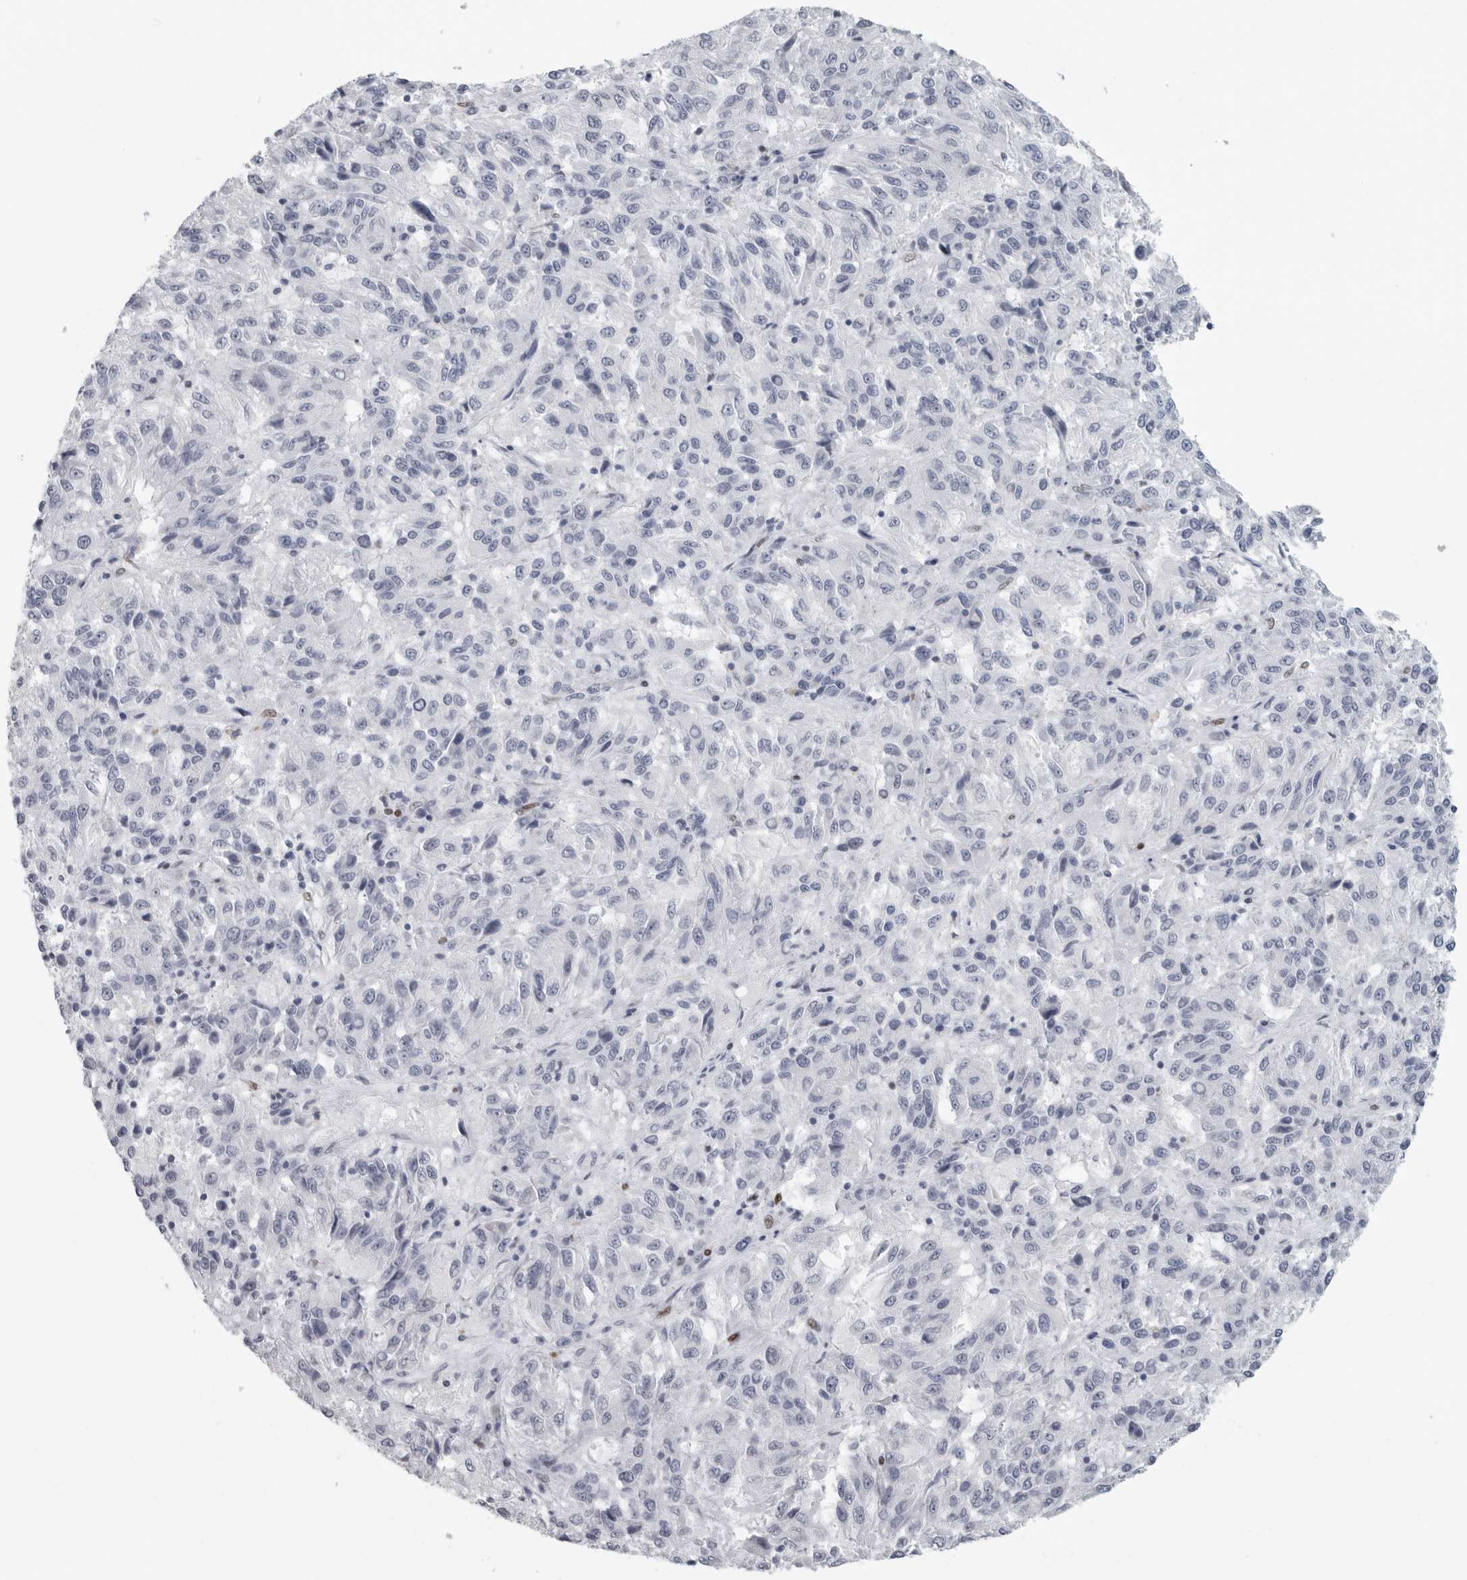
{"staining": {"intensity": "negative", "quantity": "none", "location": "none"}, "tissue": "melanoma", "cell_type": "Tumor cells", "image_type": "cancer", "snomed": [{"axis": "morphology", "description": "Malignant melanoma, Metastatic site"}, {"axis": "topography", "description": "Lung"}], "caption": "DAB immunohistochemical staining of malignant melanoma (metastatic site) displays no significant staining in tumor cells.", "gene": "SATB2", "patient": {"sex": "male", "age": 64}}